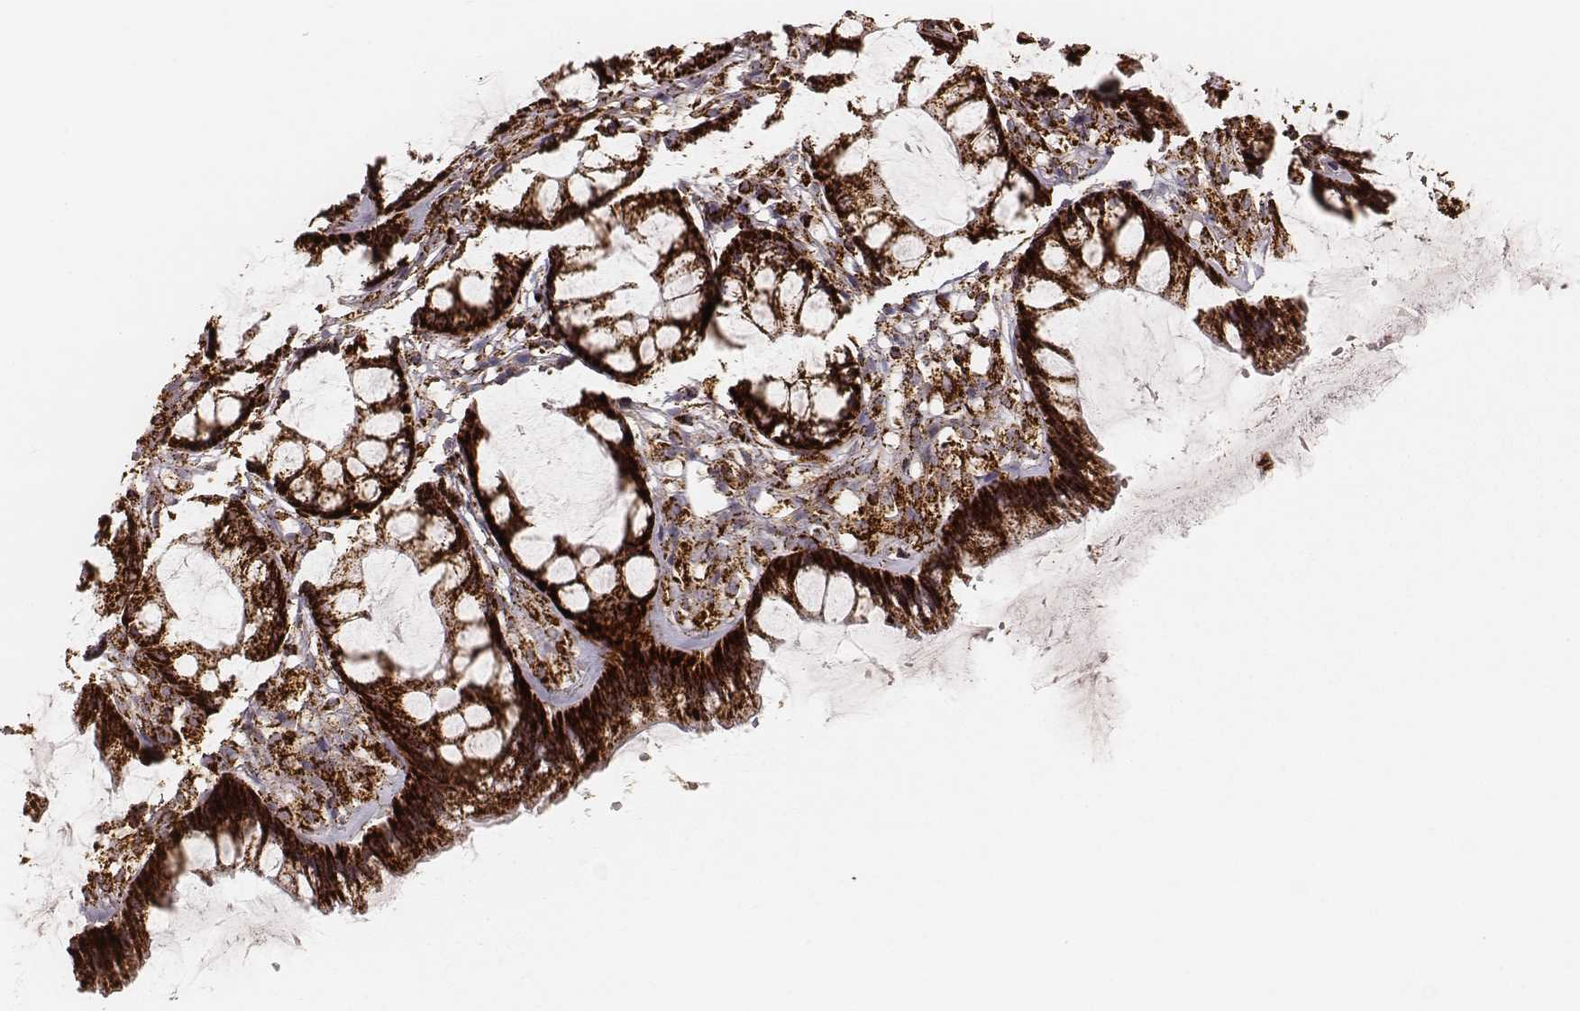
{"staining": {"intensity": "strong", "quantity": ">75%", "location": "cytoplasmic/membranous"}, "tissue": "rectum", "cell_type": "Glandular cells", "image_type": "normal", "snomed": [{"axis": "morphology", "description": "Normal tissue, NOS"}, {"axis": "topography", "description": "Rectum"}], "caption": "Glandular cells demonstrate strong cytoplasmic/membranous positivity in approximately >75% of cells in benign rectum. The protein of interest is shown in brown color, while the nuclei are stained blue.", "gene": "CS", "patient": {"sex": "female", "age": 62}}